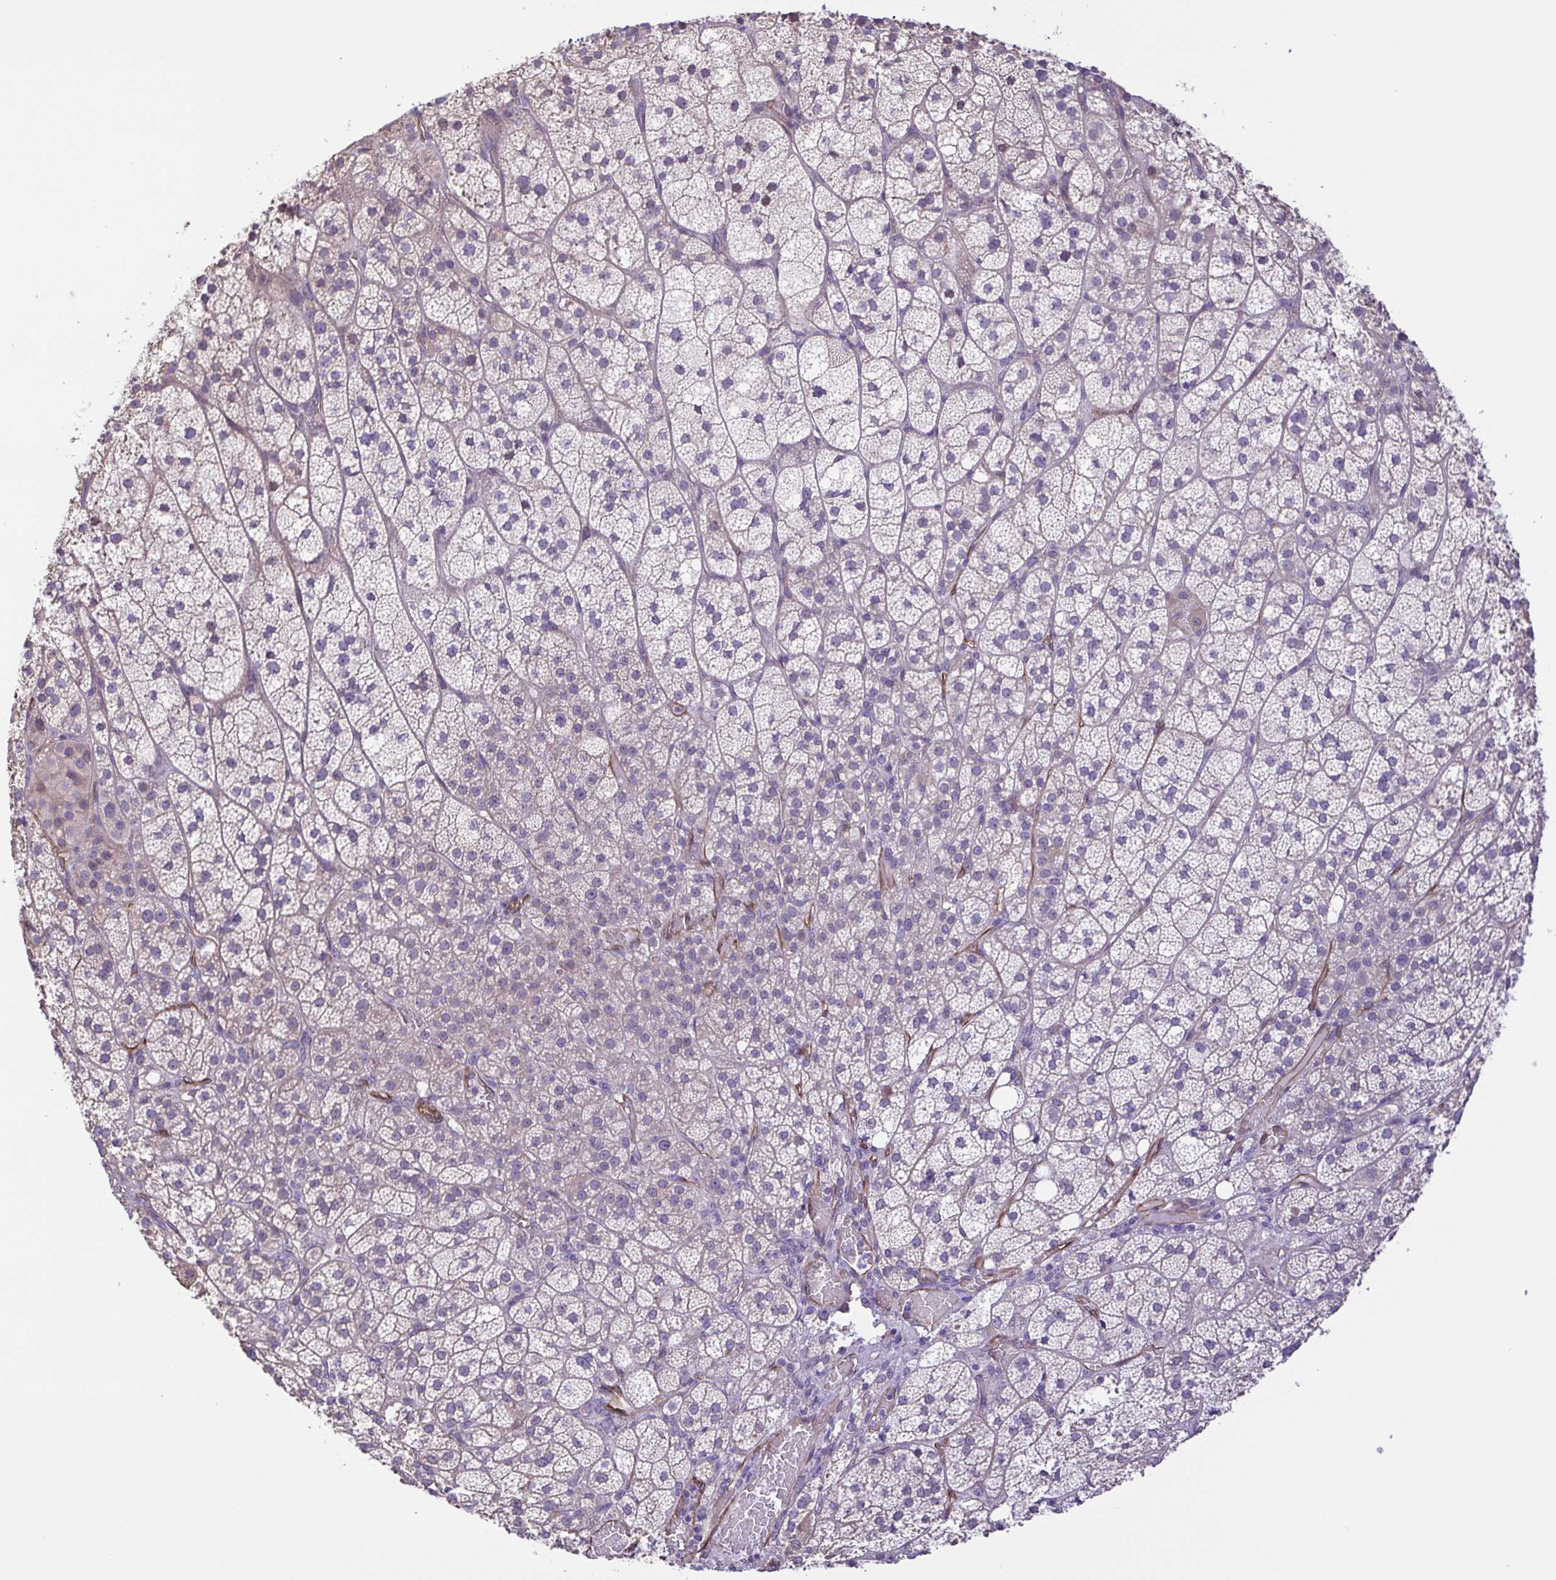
{"staining": {"intensity": "weak", "quantity": "<25%", "location": "cytoplasmic/membranous"}, "tissue": "adrenal gland", "cell_type": "Glandular cells", "image_type": "normal", "snomed": [{"axis": "morphology", "description": "Normal tissue, NOS"}, {"axis": "topography", "description": "Adrenal gland"}], "caption": "DAB immunohistochemical staining of normal human adrenal gland shows no significant expression in glandular cells. (DAB (3,3'-diaminobenzidine) IHC, high magnification).", "gene": "FLT1", "patient": {"sex": "female", "age": 60}}